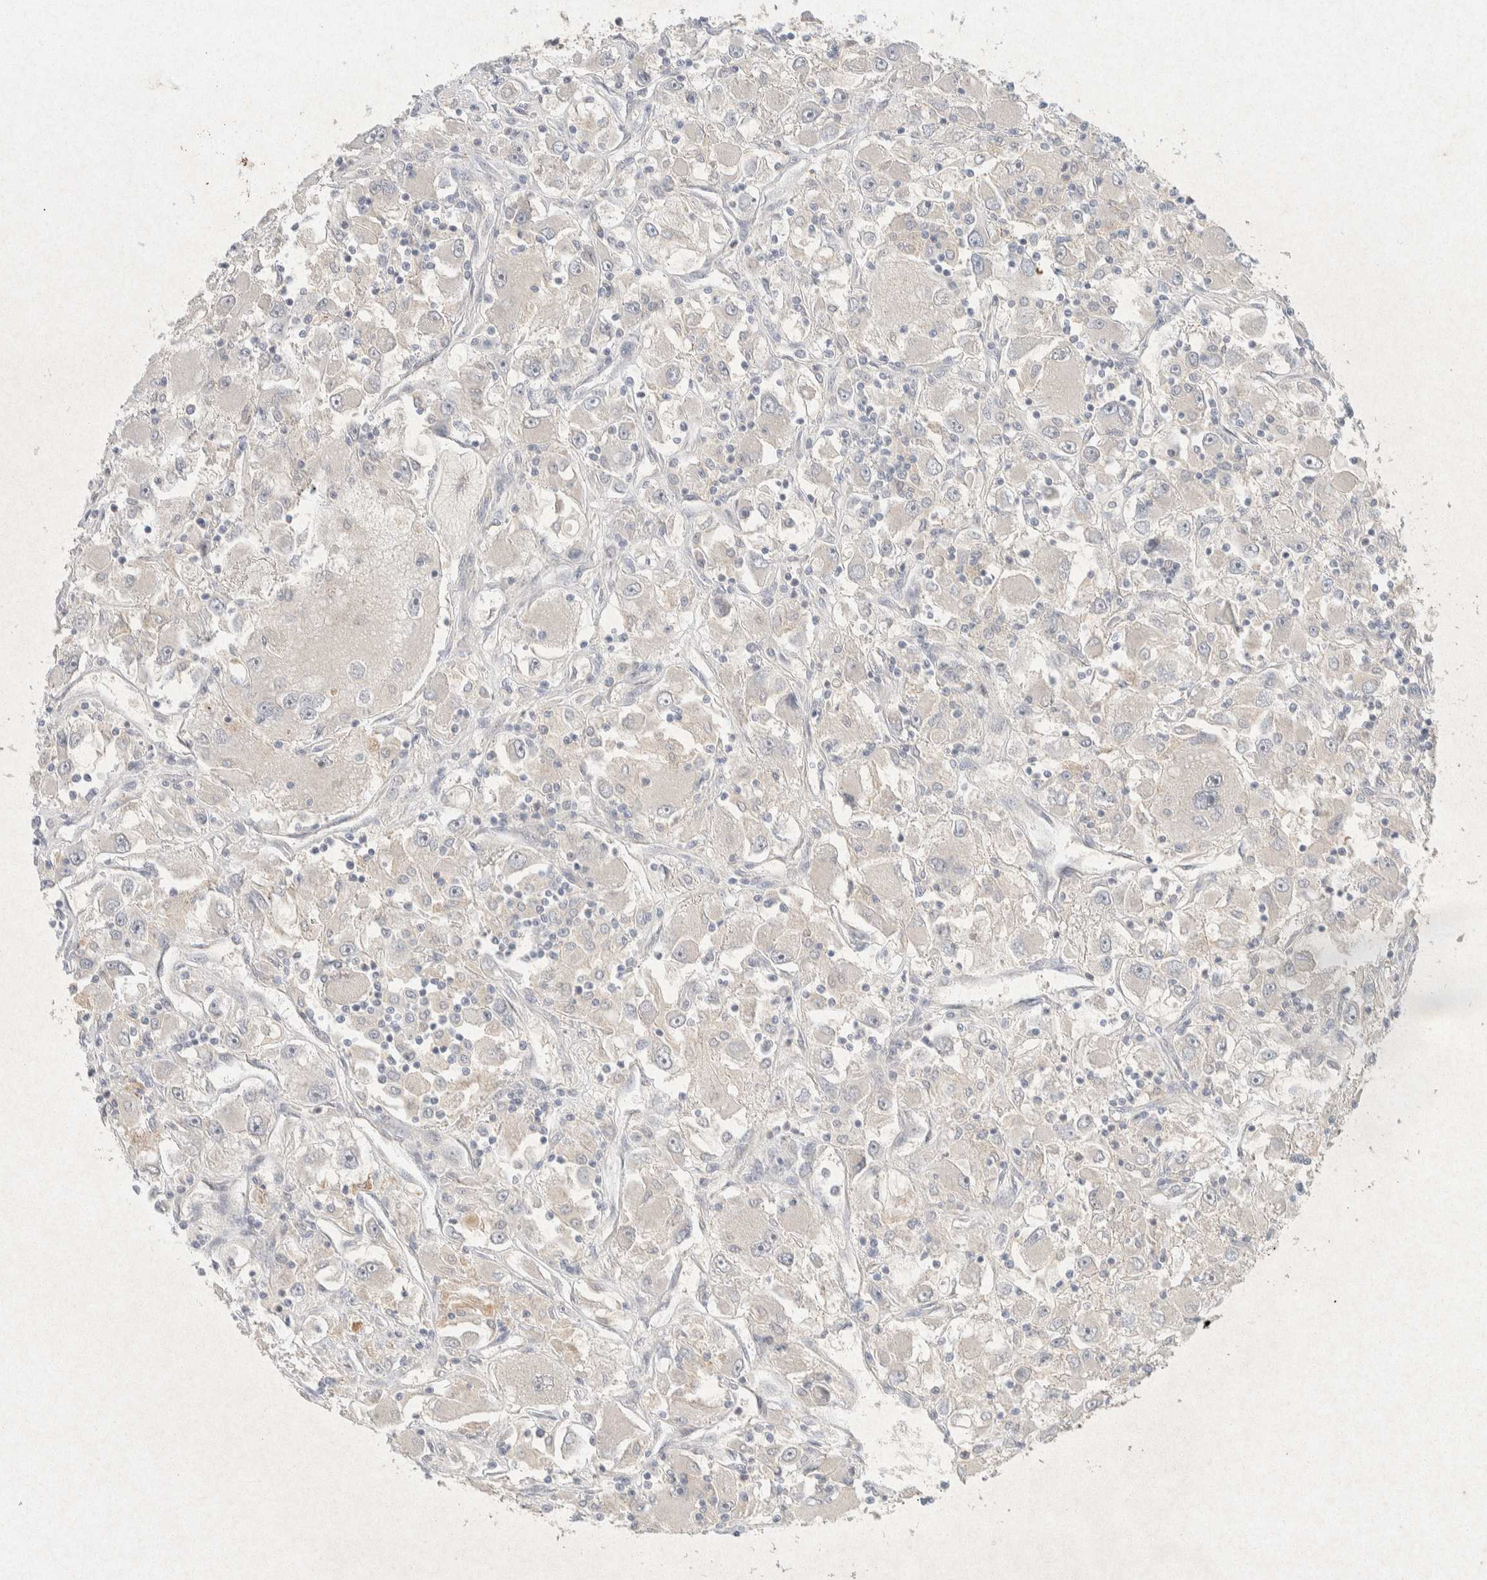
{"staining": {"intensity": "negative", "quantity": "none", "location": "none"}, "tissue": "renal cancer", "cell_type": "Tumor cells", "image_type": "cancer", "snomed": [{"axis": "morphology", "description": "Adenocarcinoma, NOS"}, {"axis": "topography", "description": "Kidney"}], "caption": "The photomicrograph demonstrates no significant positivity in tumor cells of renal cancer.", "gene": "GNAI1", "patient": {"sex": "female", "age": 52}}